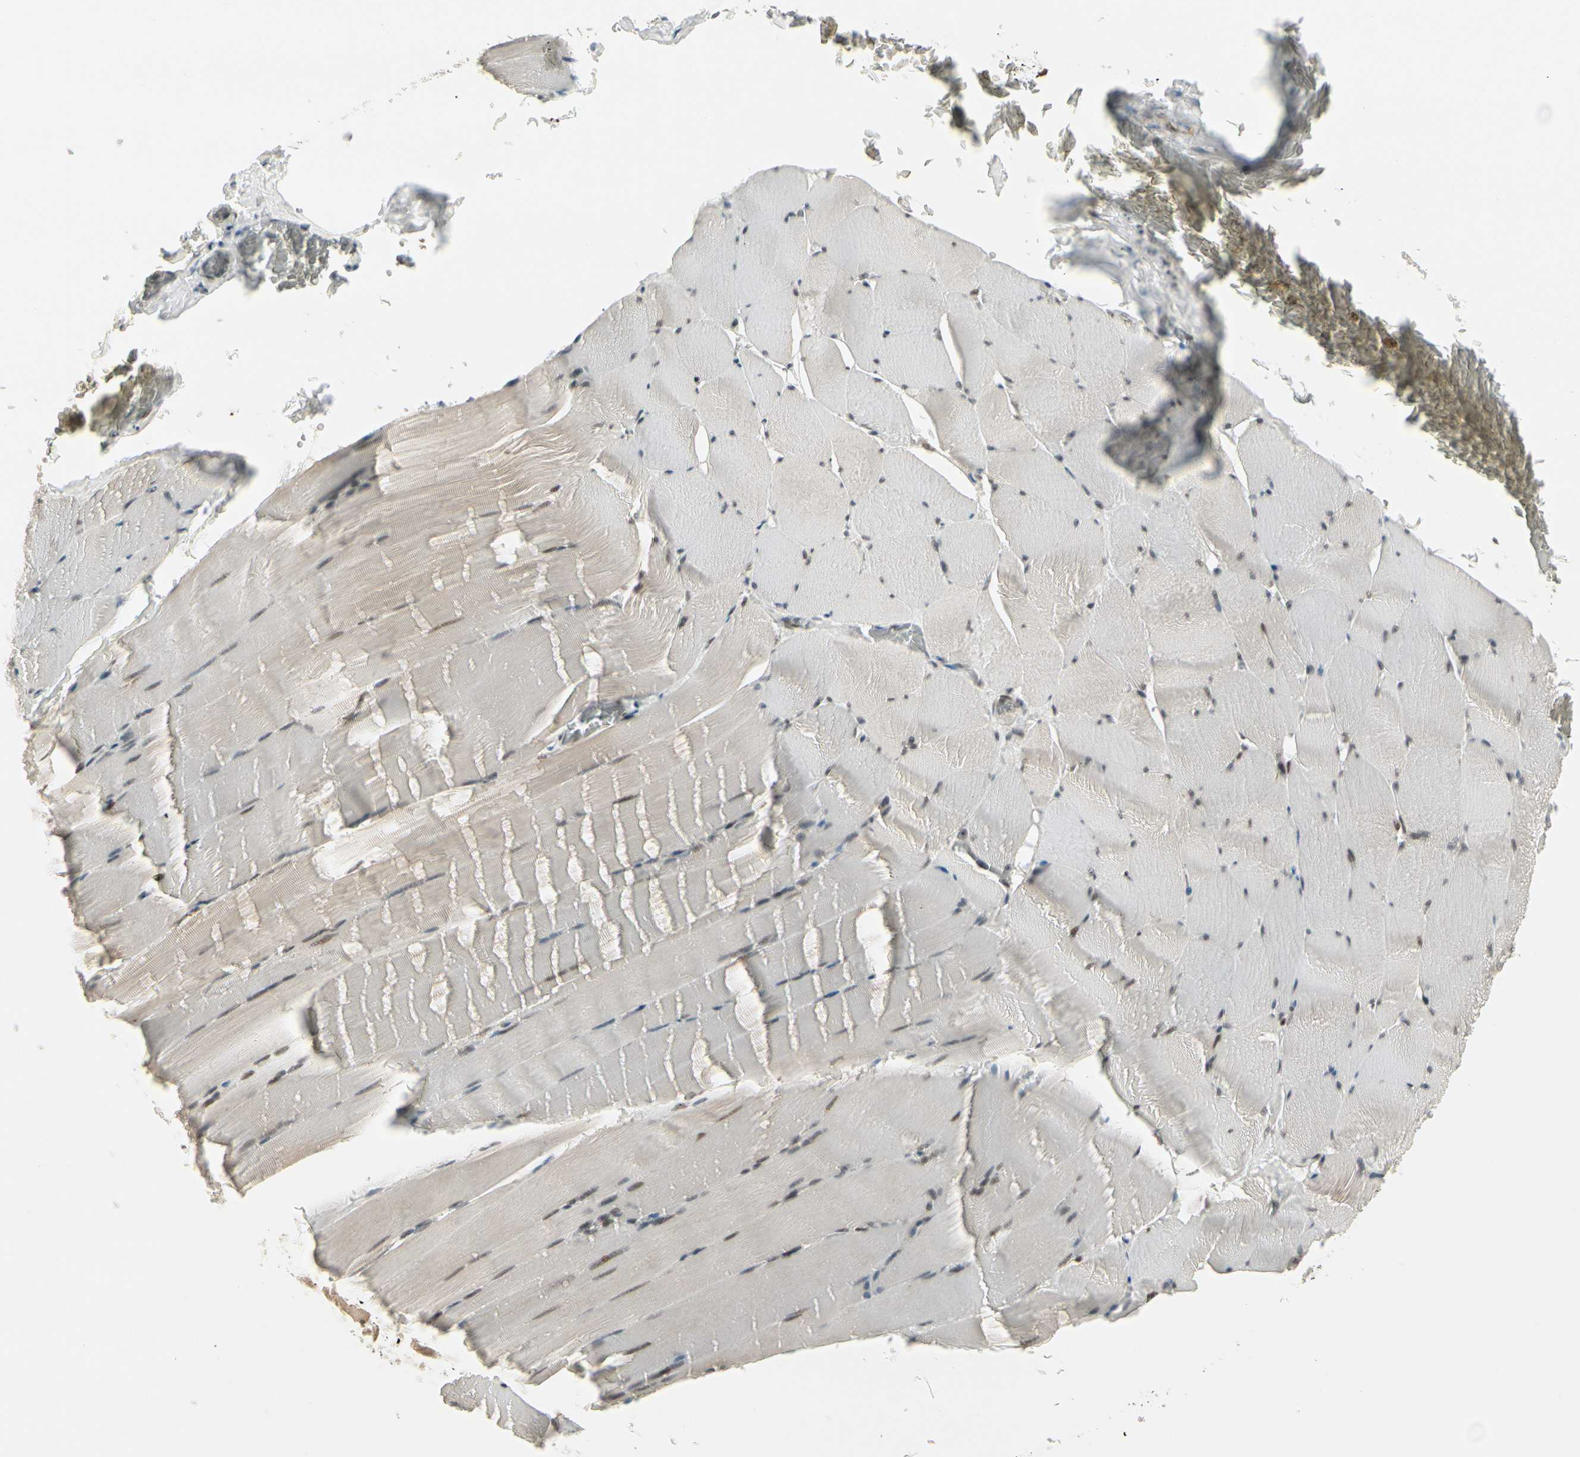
{"staining": {"intensity": "moderate", "quantity": "25%-75%", "location": "cytoplasmic/membranous,nuclear"}, "tissue": "skeletal muscle", "cell_type": "Myocytes", "image_type": "normal", "snomed": [{"axis": "morphology", "description": "Normal tissue, NOS"}, {"axis": "topography", "description": "Skeletal muscle"}], "caption": "Immunohistochemistry (IHC) histopathology image of unremarkable skeletal muscle stained for a protein (brown), which reveals medium levels of moderate cytoplasmic/membranous,nuclear staining in approximately 25%-75% of myocytes.", "gene": "CHAMP1", "patient": {"sex": "male", "age": 62}}